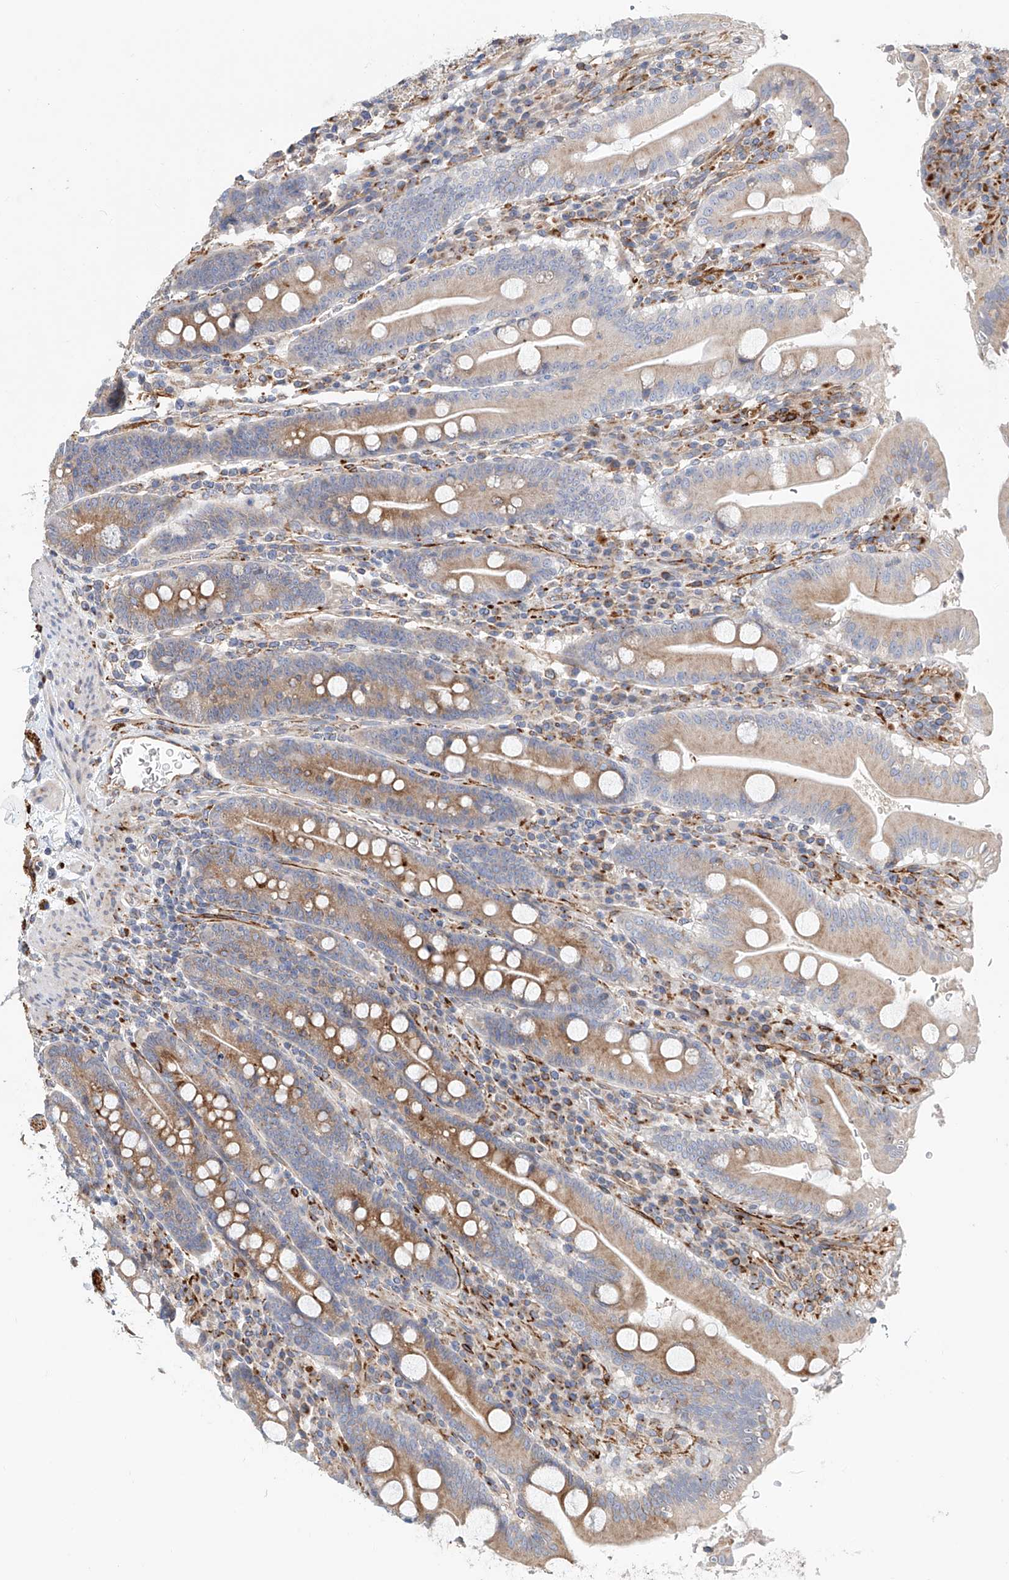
{"staining": {"intensity": "moderate", "quantity": ">75%", "location": "cytoplasmic/membranous"}, "tissue": "duodenum", "cell_type": "Glandular cells", "image_type": "normal", "snomed": [{"axis": "morphology", "description": "Normal tissue, NOS"}, {"axis": "topography", "description": "Duodenum"}], "caption": "Immunohistochemistry photomicrograph of normal human duodenum stained for a protein (brown), which demonstrates medium levels of moderate cytoplasmic/membranous expression in about >75% of glandular cells.", "gene": "HGSNAT", "patient": {"sex": "male", "age": 35}}